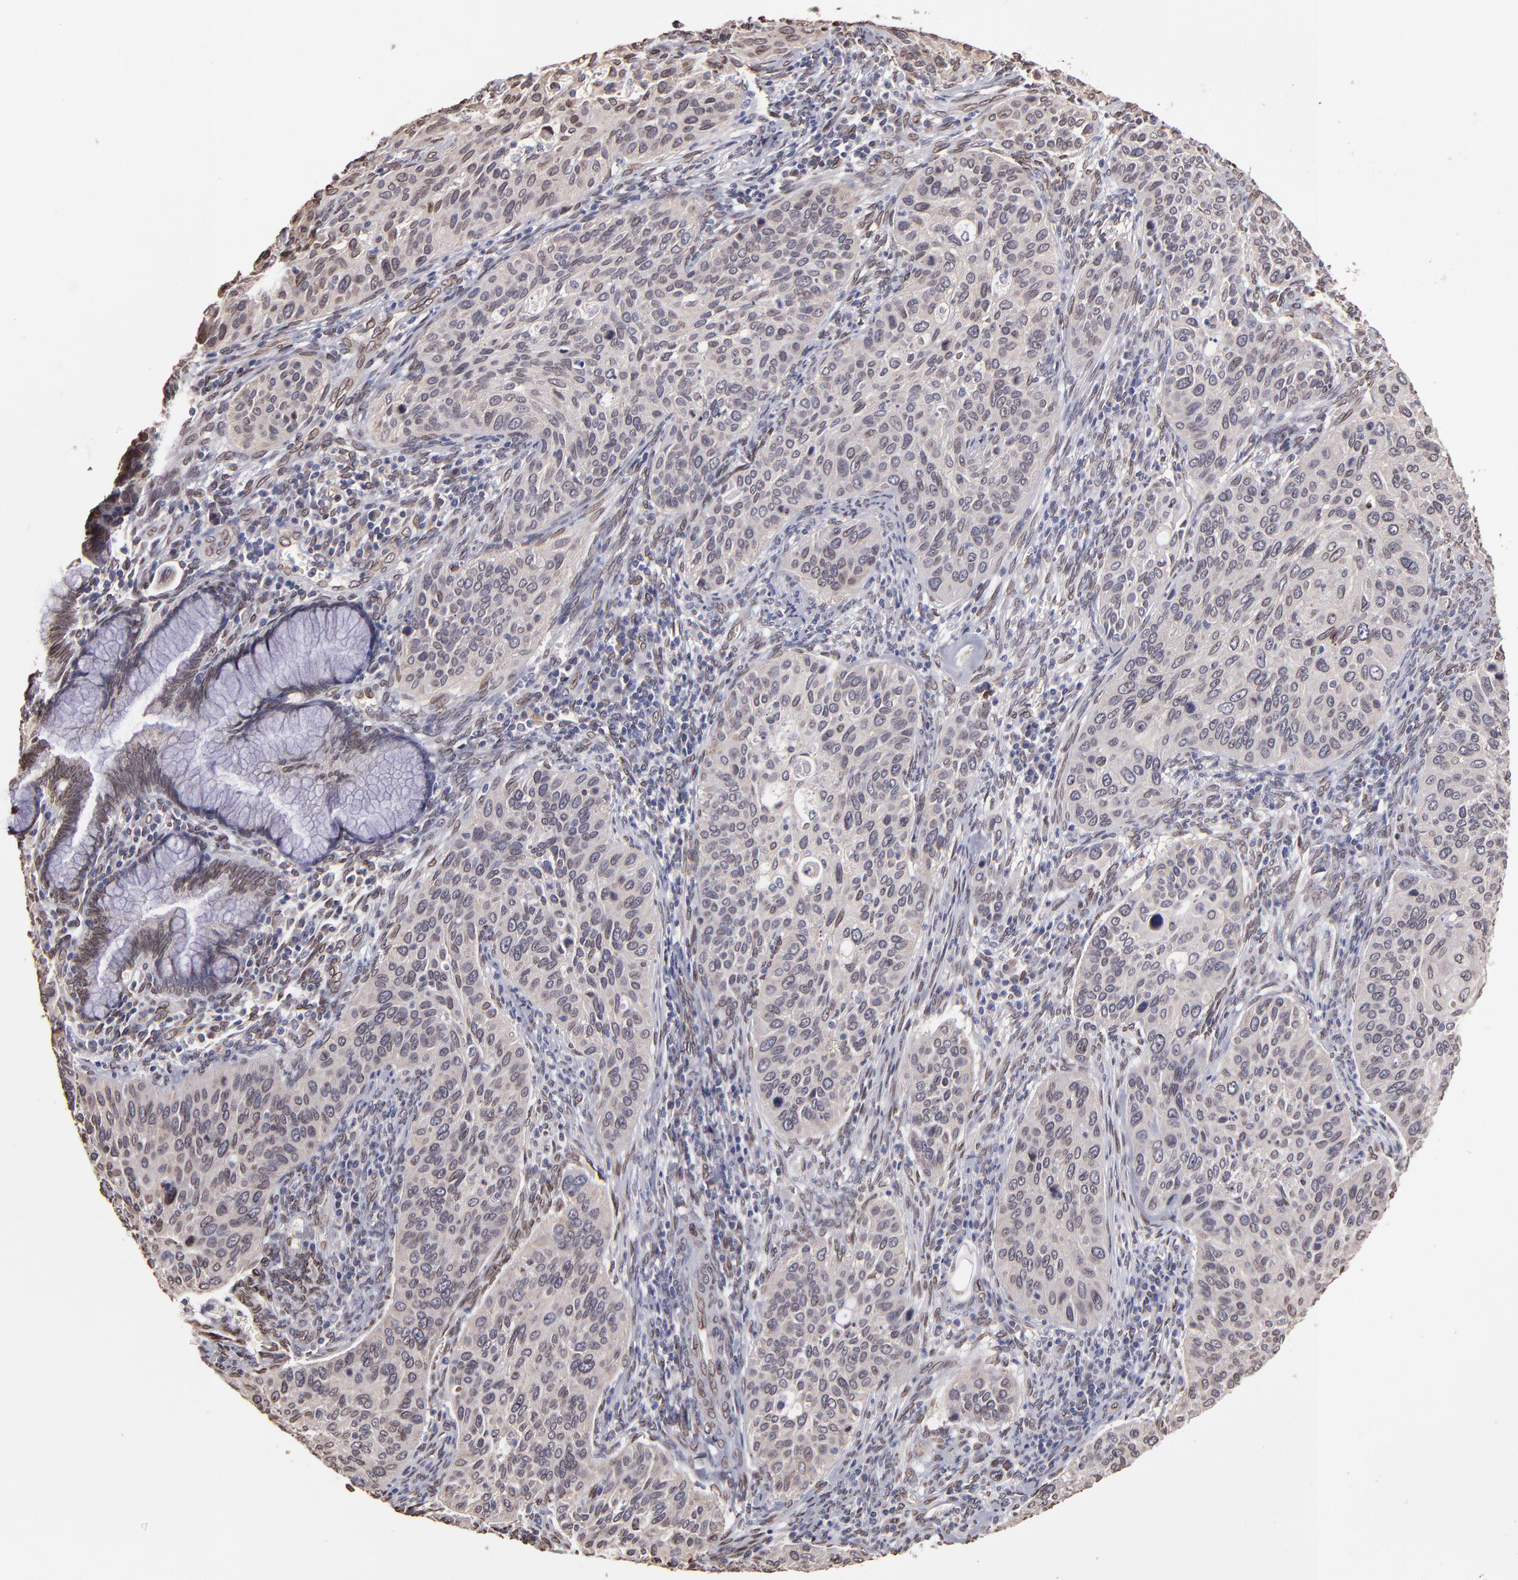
{"staining": {"intensity": "weak", "quantity": ">75%", "location": "cytoplasmic/membranous"}, "tissue": "cervical cancer", "cell_type": "Tumor cells", "image_type": "cancer", "snomed": [{"axis": "morphology", "description": "Squamous cell carcinoma, NOS"}, {"axis": "topography", "description": "Cervix"}], "caption": "Weak cytoplasmic/membranous expression is appreciated in about >75% of tumor cells in squamous cell carcinoma (cervical). Immunohistochemistry (ihc) stains the protein in brown and the nuclei are stained blue.", "gene": "PUM3", "patient": {"sex": "female", "age": 57}}